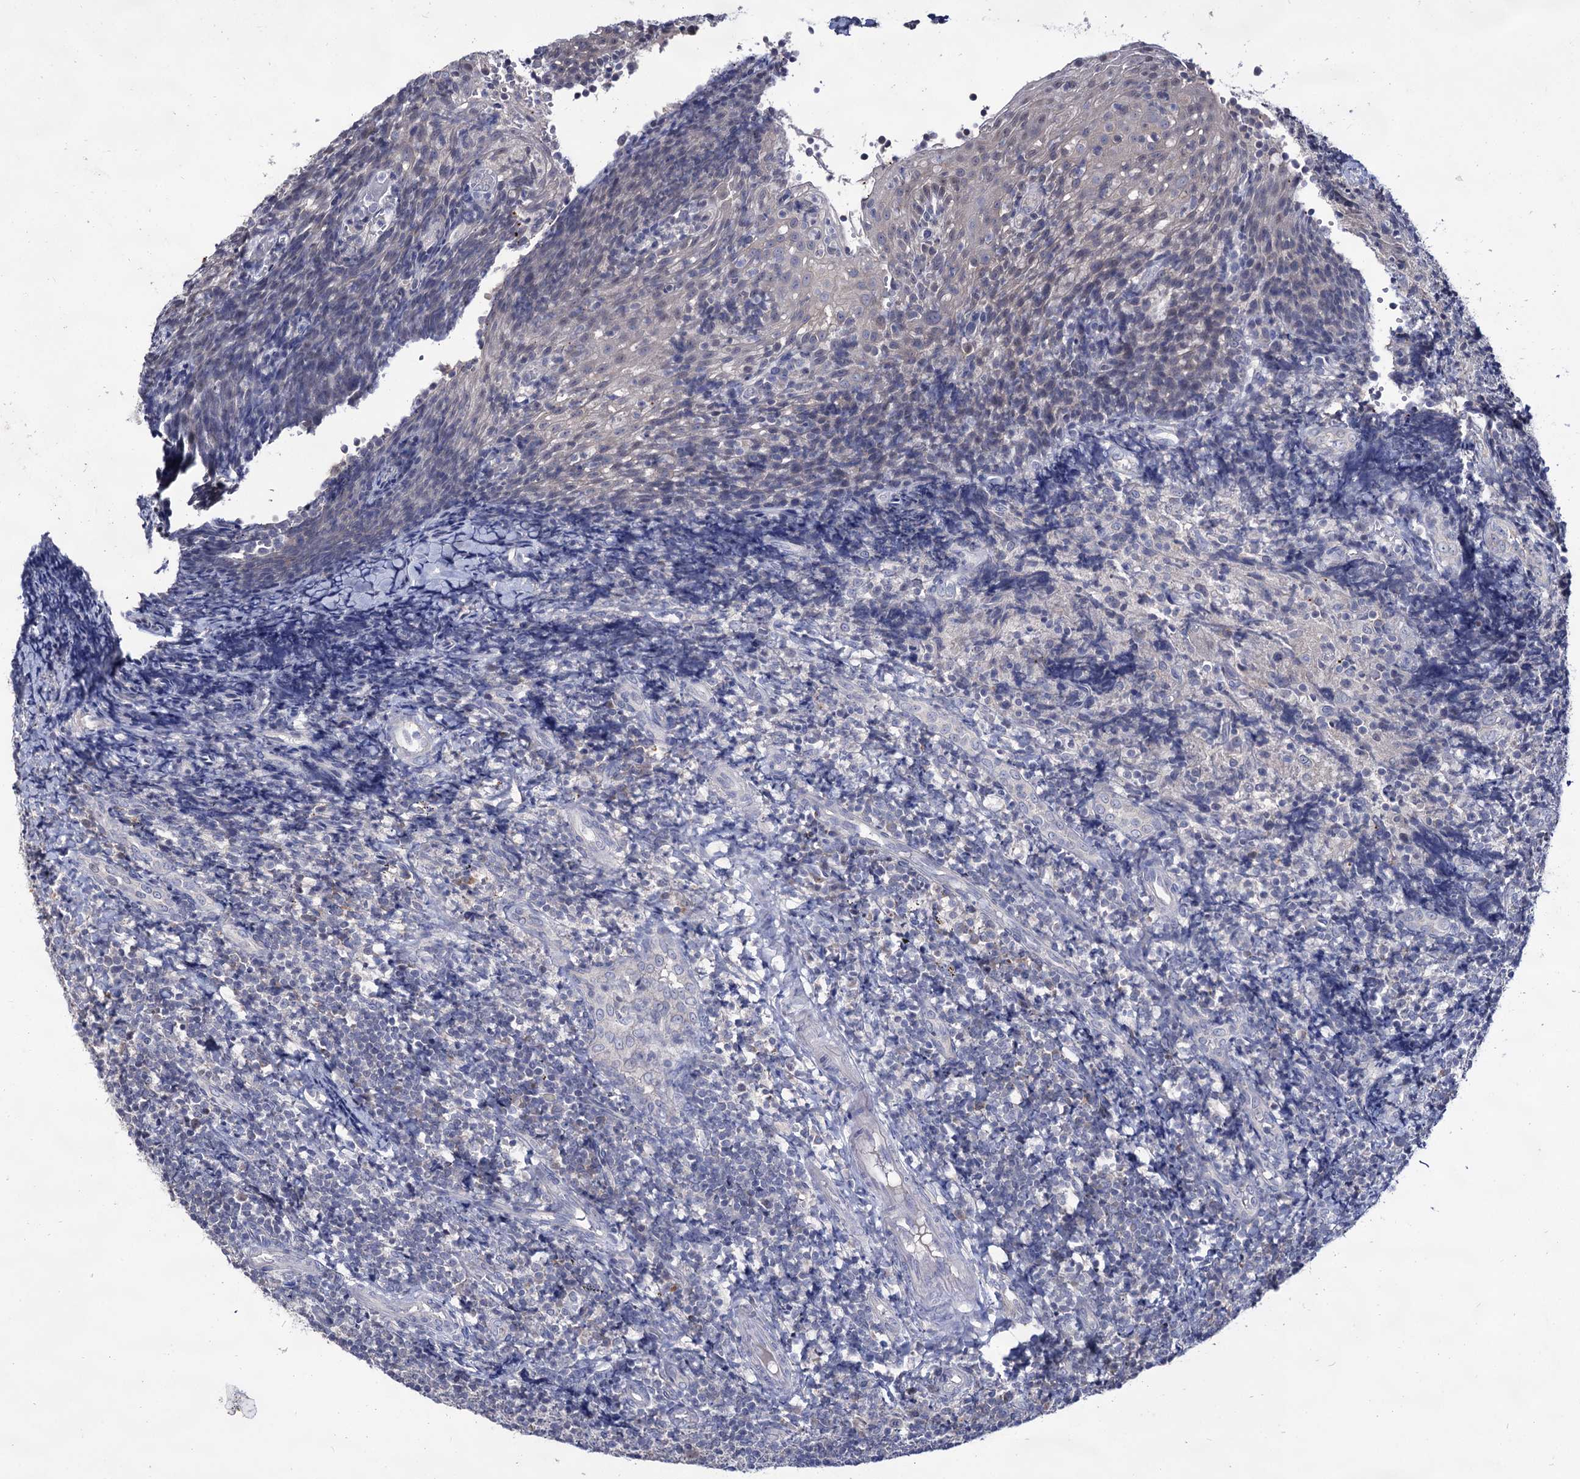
{"staining": {"intensity": "negative", "quantity": "none", "location": "none"}, "tissue": "tonsil", "cell_type": "Germinal center cells", "image_type": "normal", "snomed": [{"axis": "morphology", "description": "Normal tissue, NOS"}, {"axis": "topography", "description": "Tonsil"}], "caption": "The histopathology image demonstrates no staining of germinal center cells in normal tonsil. Nuclei are stained in blue.", "gene": "ARFIP2", "patient": {"sex": "female", "age": 19}}